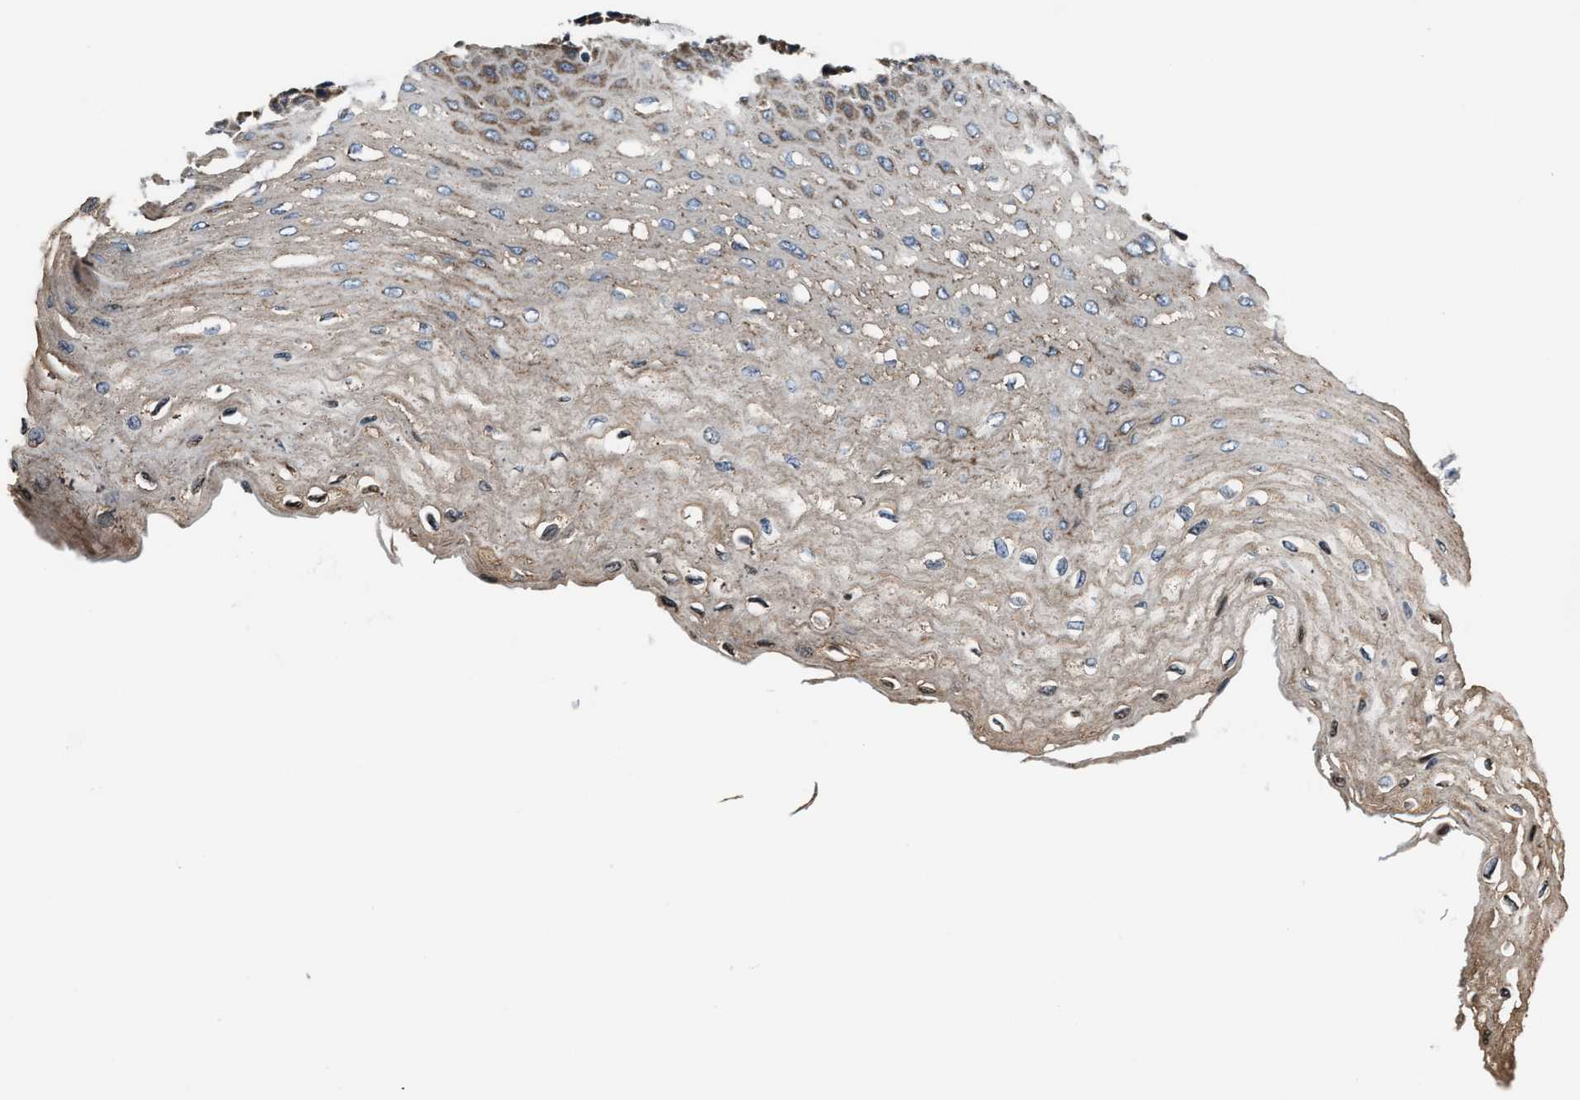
{"staining": {"intensity": "moderate", "quantity": ">75%", "location": "cytoplasmic/membranous"}, "tissue": "esophagus", "cell_type": "Squamous epithelial cells", "image_type": "normal", "snomed": [{"axis": "morphology", "description": "Normal tissue, NOS"}, {"axis": "topography", "description": "Esophagus"}], "caption": "Protein analysis of benign esophagus shows moderate cytoplasmic/membranous staining in about >75% of squamous epithelial cells.", "gene": "ENSG00000281039", "patient": {"sex": "female", "age": 72}}